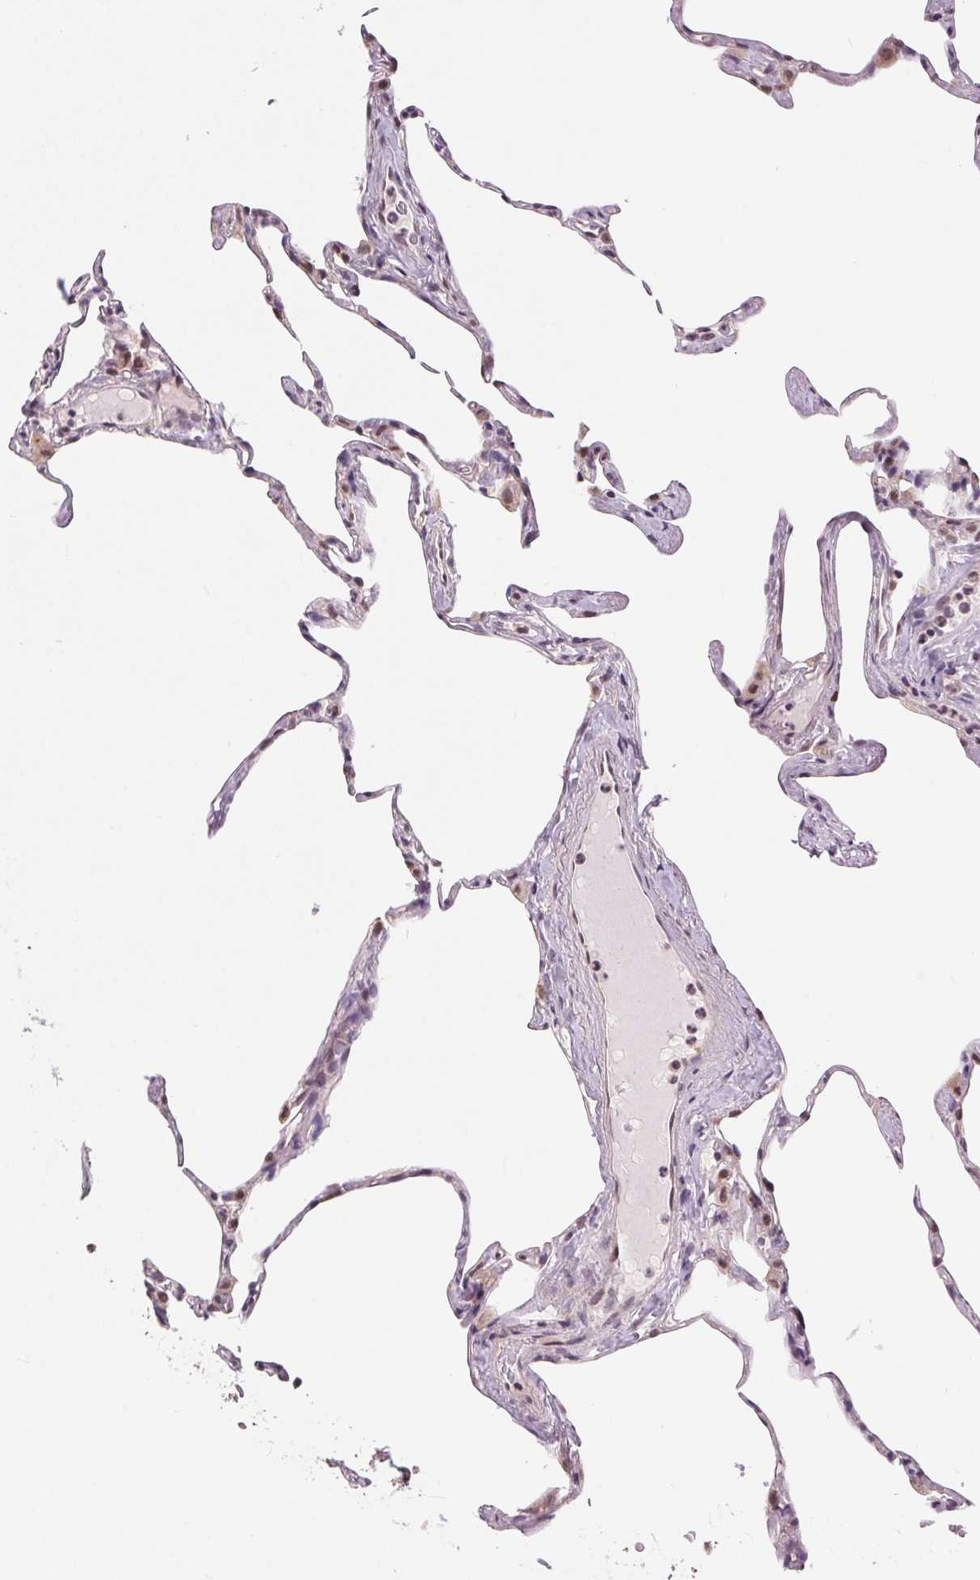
{"staining": {"intensity": "weak", "quantity": "25%-75%", "location": "nuclear"}, "tissue": "lung", "cell_type": "Alveolar cells", "image_type": "normal", "snomed": [{"axis": "morphology", "description": "Normal tissue, NOS"}, {"axis": "topography", "description": "Lung"}], "caption": "A histopathology image showing weak nuclear expression in about 25%-75% of alveolar cells in unremarkable lung, as visualized by brown immunohistochemical staining.", "gene": "CHMP4B", "patient": {"sex": "male", "age": 65}}